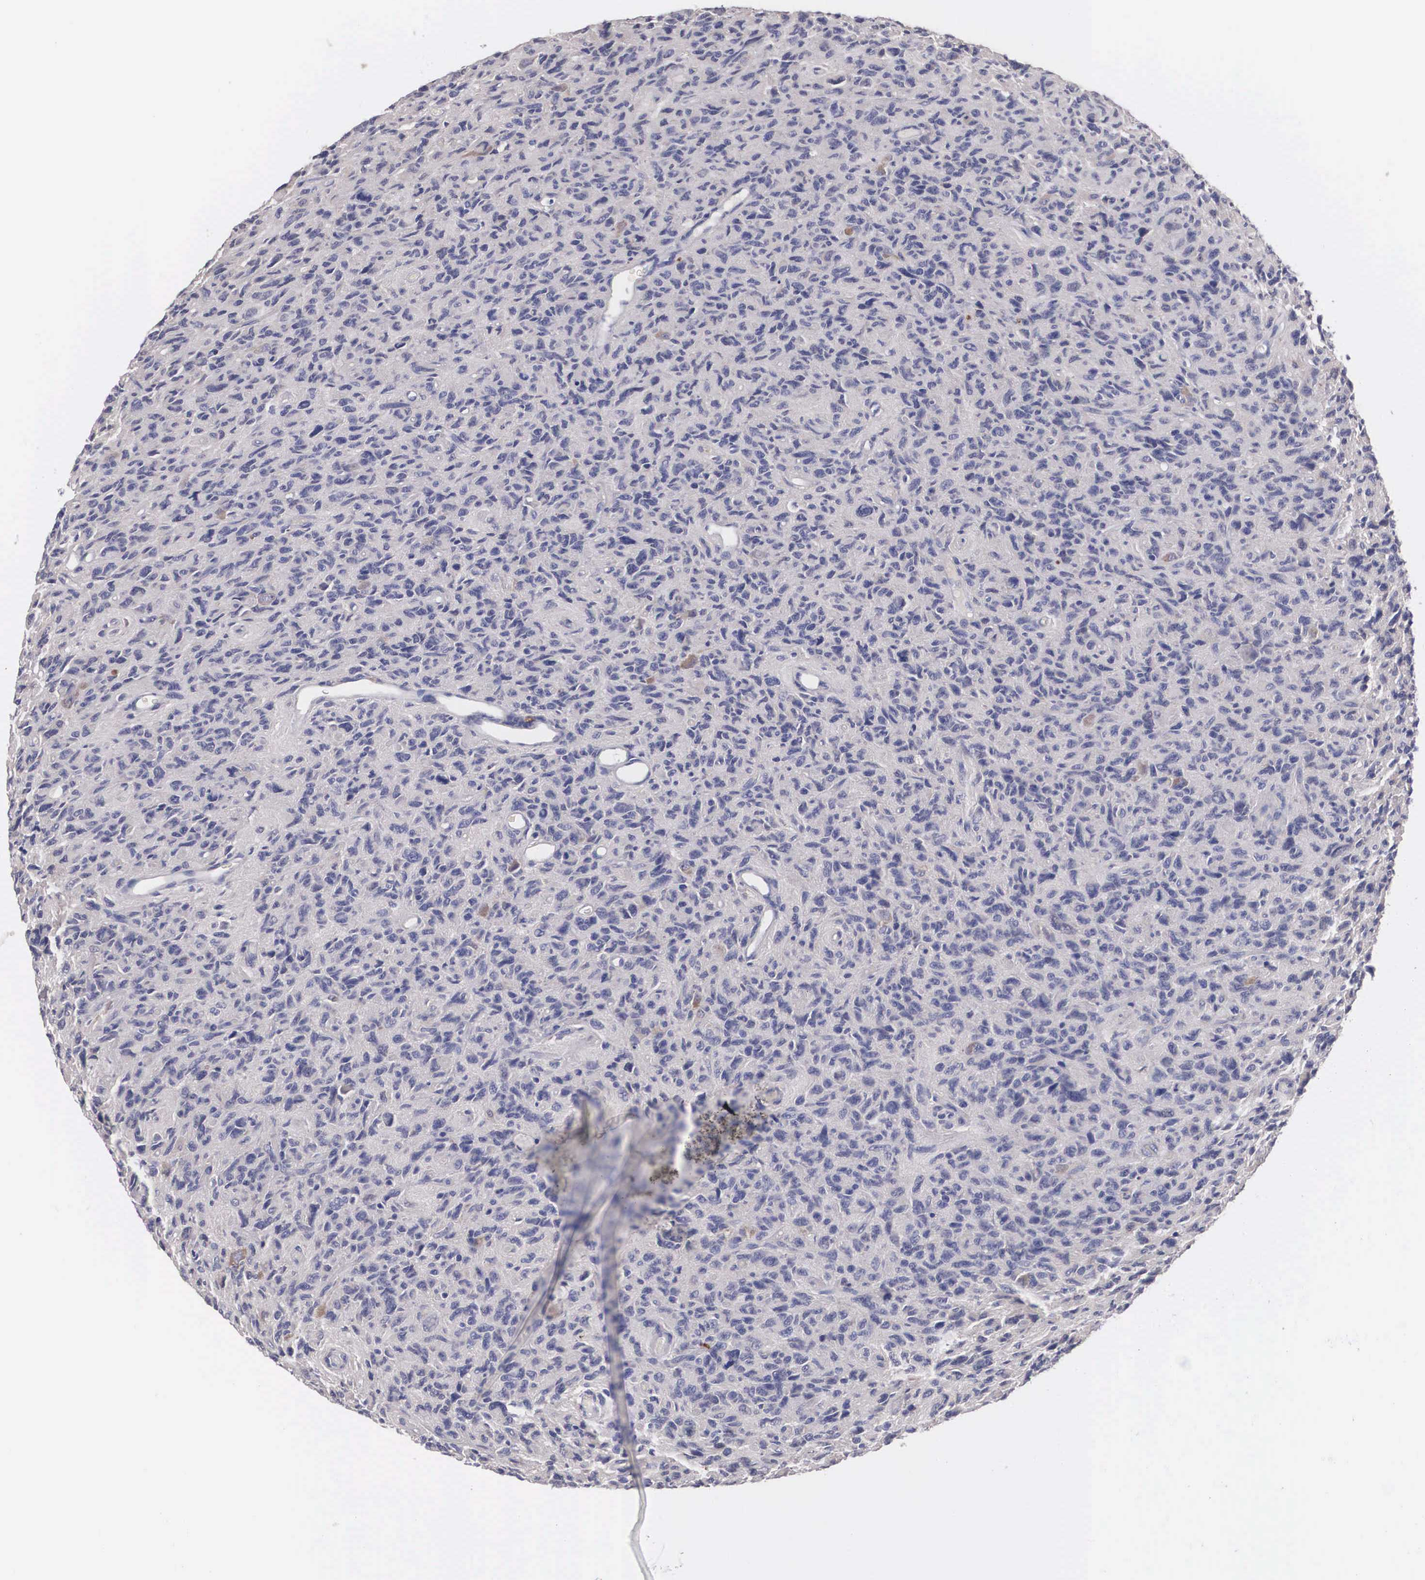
{"staining": {"intensity": "weak", "quantity": ">75%", "location": "cytoplasmic/membranous"}, "tissue": "glioma", "cell_type": "Tumor cells", "image_type": "cancer", "snomed": [{"axis": "morphology", "description": "Glioma, malignant, High grade"}, {"axis": "topography", "description": "Brain"}], "caption": "A photomicrograph of human malignant glioma (high-grade) stained for a protein exhibits weak cytoplasmic/membranous brown staining in tumor cells.", "gene": "ABHD4", "patient": {"sex": "female", "age": 60}}